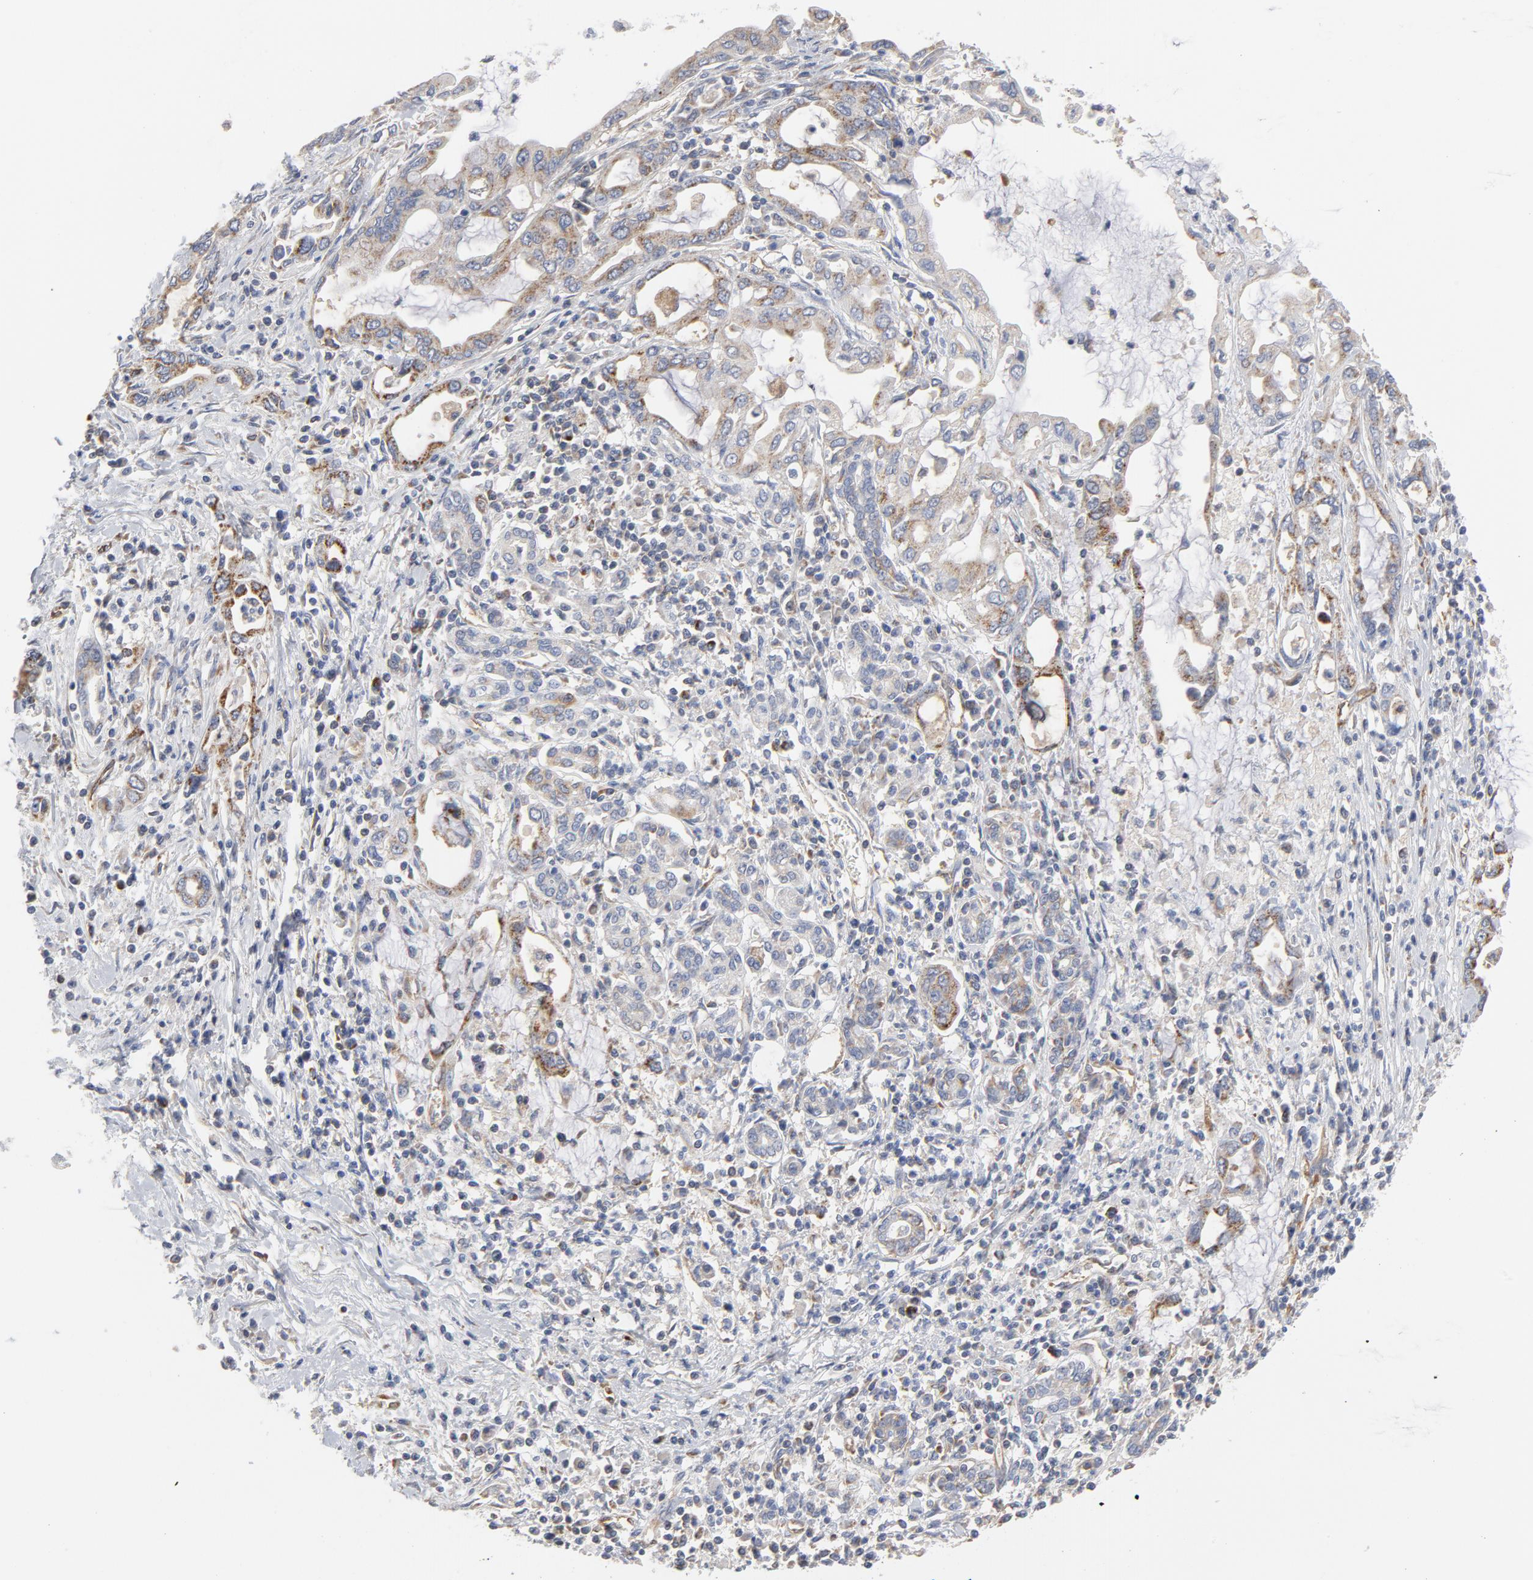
{"staining": {"intensity": "weak", "quantity": ">75%", "location": "cytoplasmic/membranous"}, "tissue": "pancreatic cancer", "cell_type": "Tumor cells", "image_type": "cancer", "snomed": [{"axis": "morphology", "description": "Adenocarcinoma, NOS"}, {"axis": "topography", "description": "Pancreas"}], "caption": "This is a micrograph of immunohistochemistry (IHC) staining of pancreatic cancer, which shows weak staining in the cytoplasmic/membranous of tumor cells.", "gene": "OXA1L", "patient": {"sex": "female", "age": 57}}